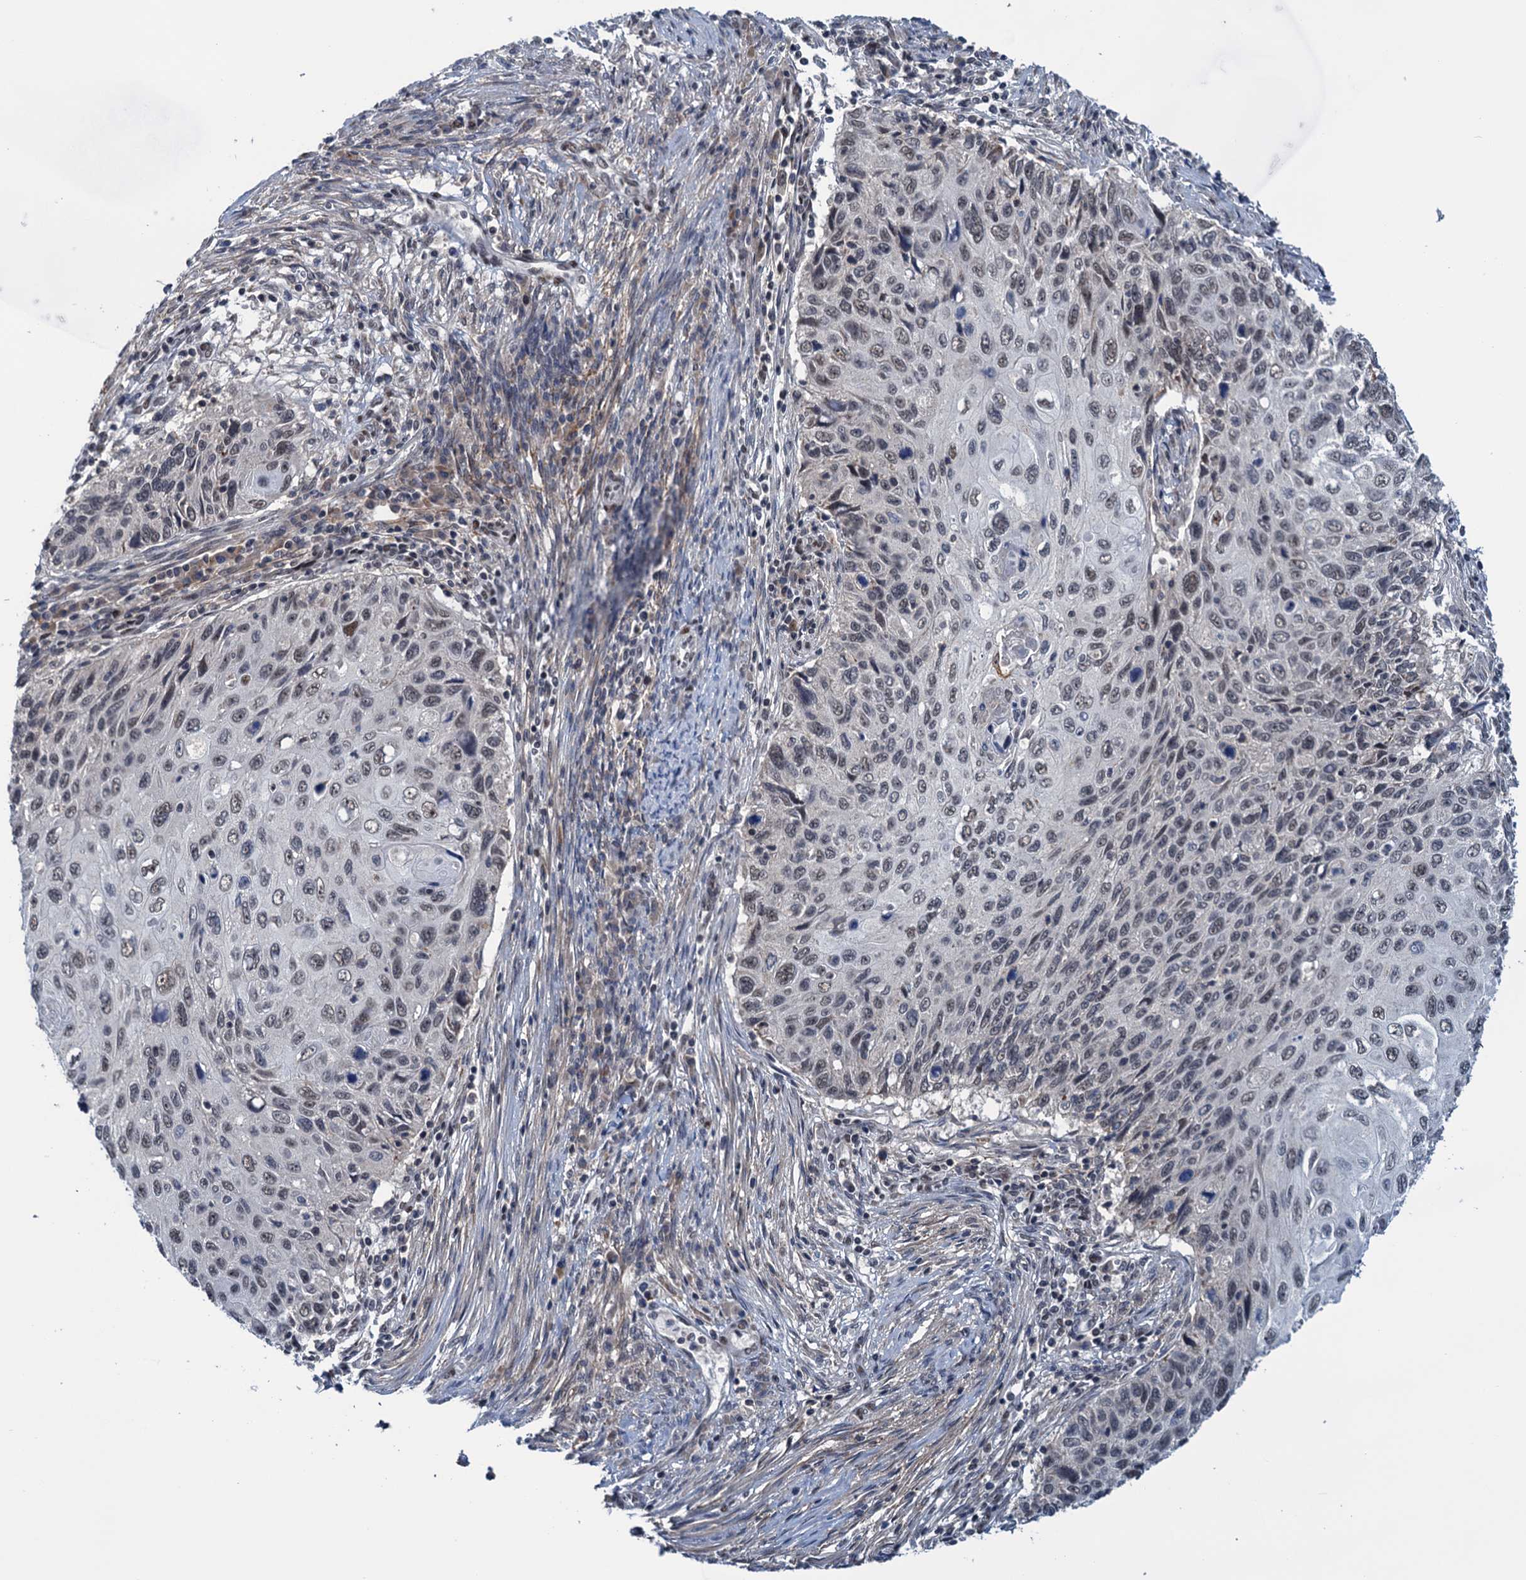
{"staining": {"intensity": "weak", "quantity": "25%-75%", "location": "nuclear"}, "tissue": "cervical cancer", "cell_type": "Tumor cells", "image_type": "cancer", "snomed": [{"axis": "morphology", "description": "Squamous cell carcinoma, NOS"}, {"axis": "topography", "description": "Cervix"}], "caption": "This photomicrograph displays cervical cancer (squamous cell carcinoma) stained with IHC to label a protein in brown. The nuclear of tumor cells show weak positivity for the protein. Nuclei are counter-stained blue.", "gene": "SAE1", "patient": {"sex": "female", "age": 70}}